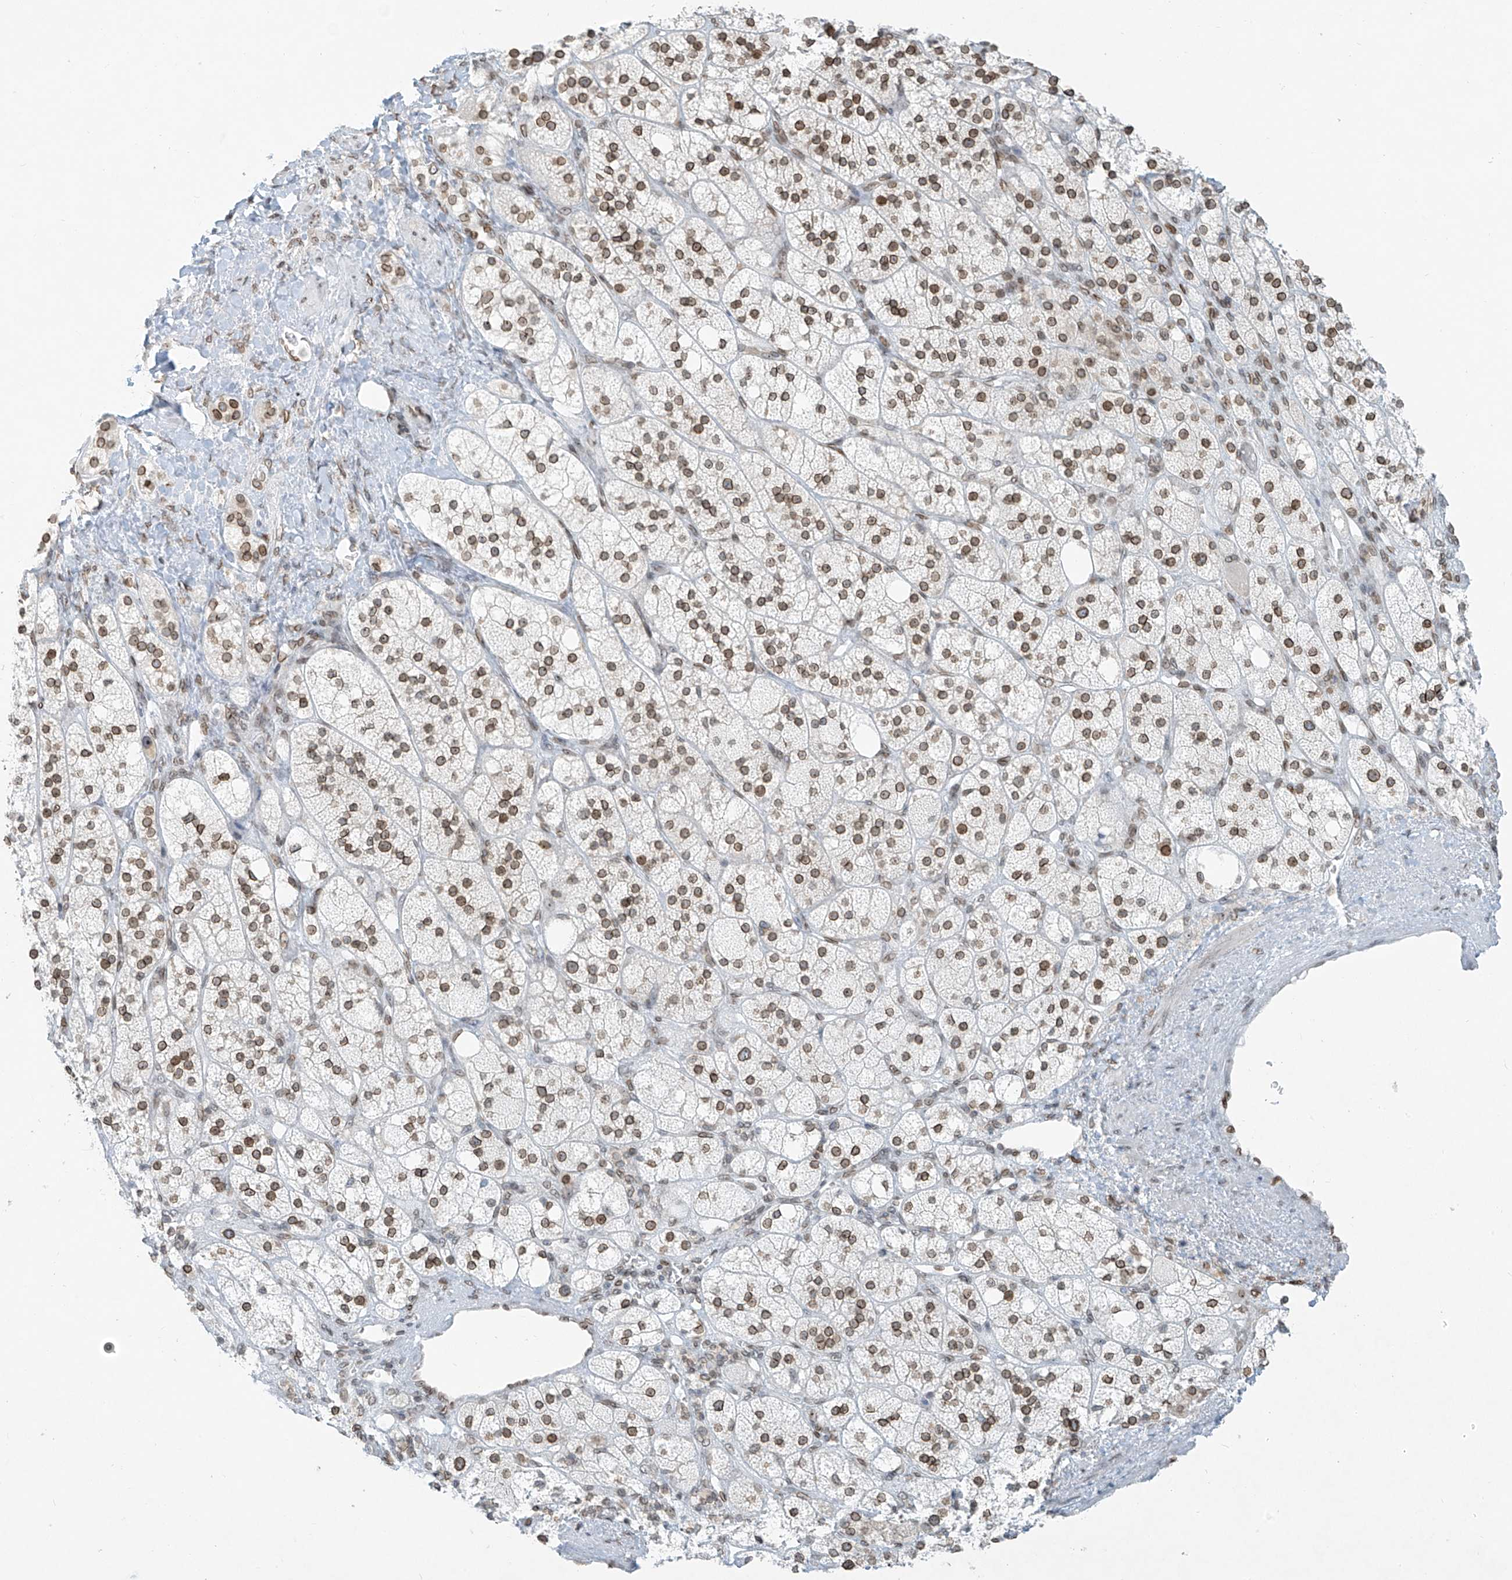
{"staining": {"intensity": "moderate", "quantity": "25%-75%", "location": "cytoplasmic/membranous,nuclear"}, "tissue": "adrenal gland", "cell_type": "Glandular cells", "image_type": "normal", "snomed": [{"axis": "morphology", "description": "Normal tissue, NOS"}, {"axis": "topography", "description": "Adrenal gland"}], "caption": "Adrenal gland stained with IHC displays moderate cytoplasmic/membranous,nuclear positivity in approximately 25%-75% of glandular cells.", "gene": "SAMD15", "patient": {"sex": "male", "age": 61}}